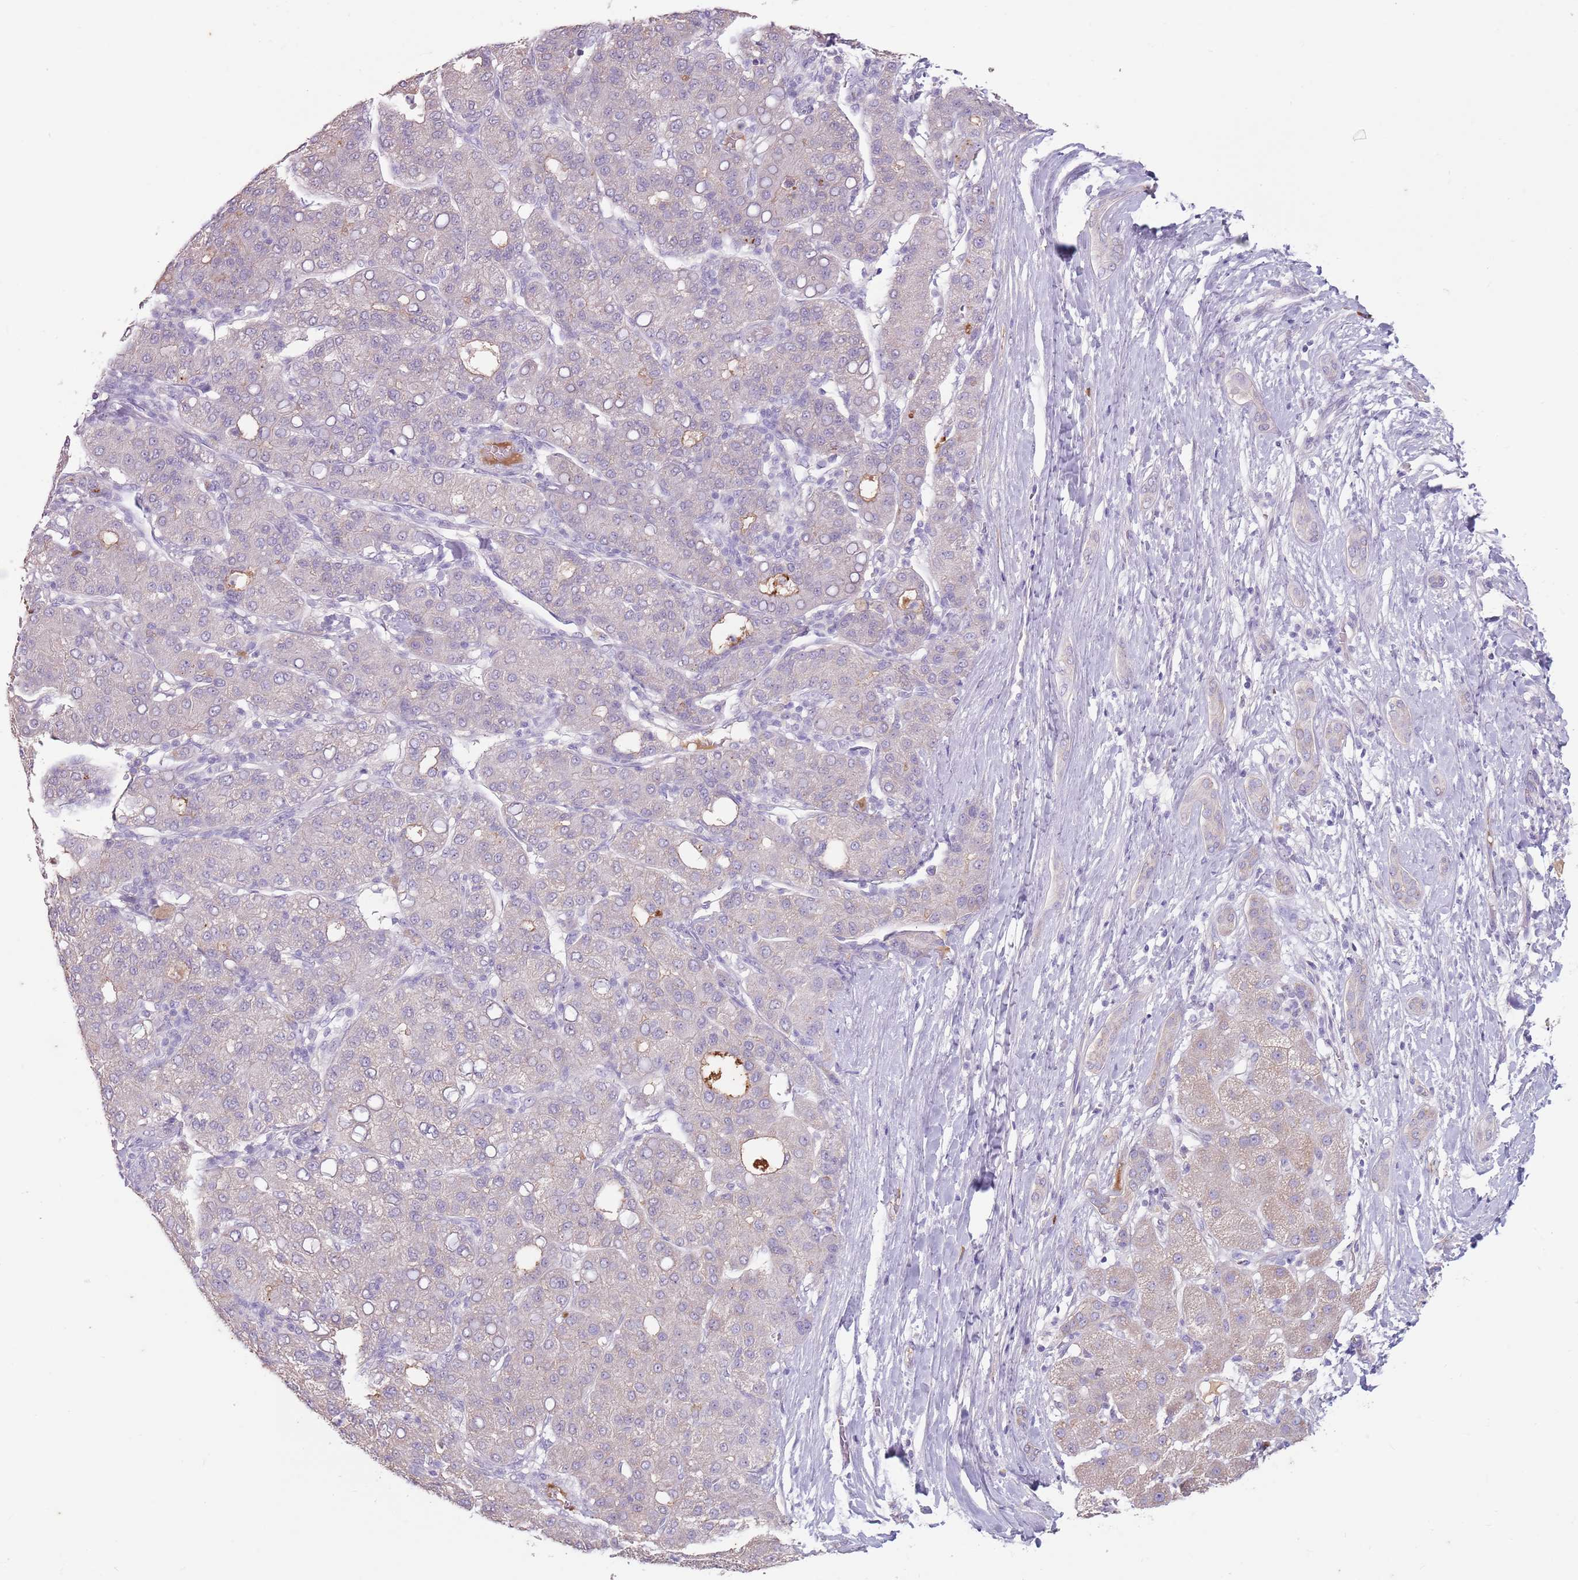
{"staining": {"intensity": "negative", "quantity": "none", "location": "none"}, "tissue": "liver cancer", "cell_type": "Tumor cells", "image_type": "cancer", "snomed": [{"axis": "morphology", "description": "Carcinoma, Hepatocellular, NOS"}, {"axis": "topography", "description": "Liver"}], "caption": "The image exhibits no significant positivity in tumor cells of hepatocellular carcinoma (liver).", "gene": "STYK1", "patient": {"sex": "male", "age": 65}}